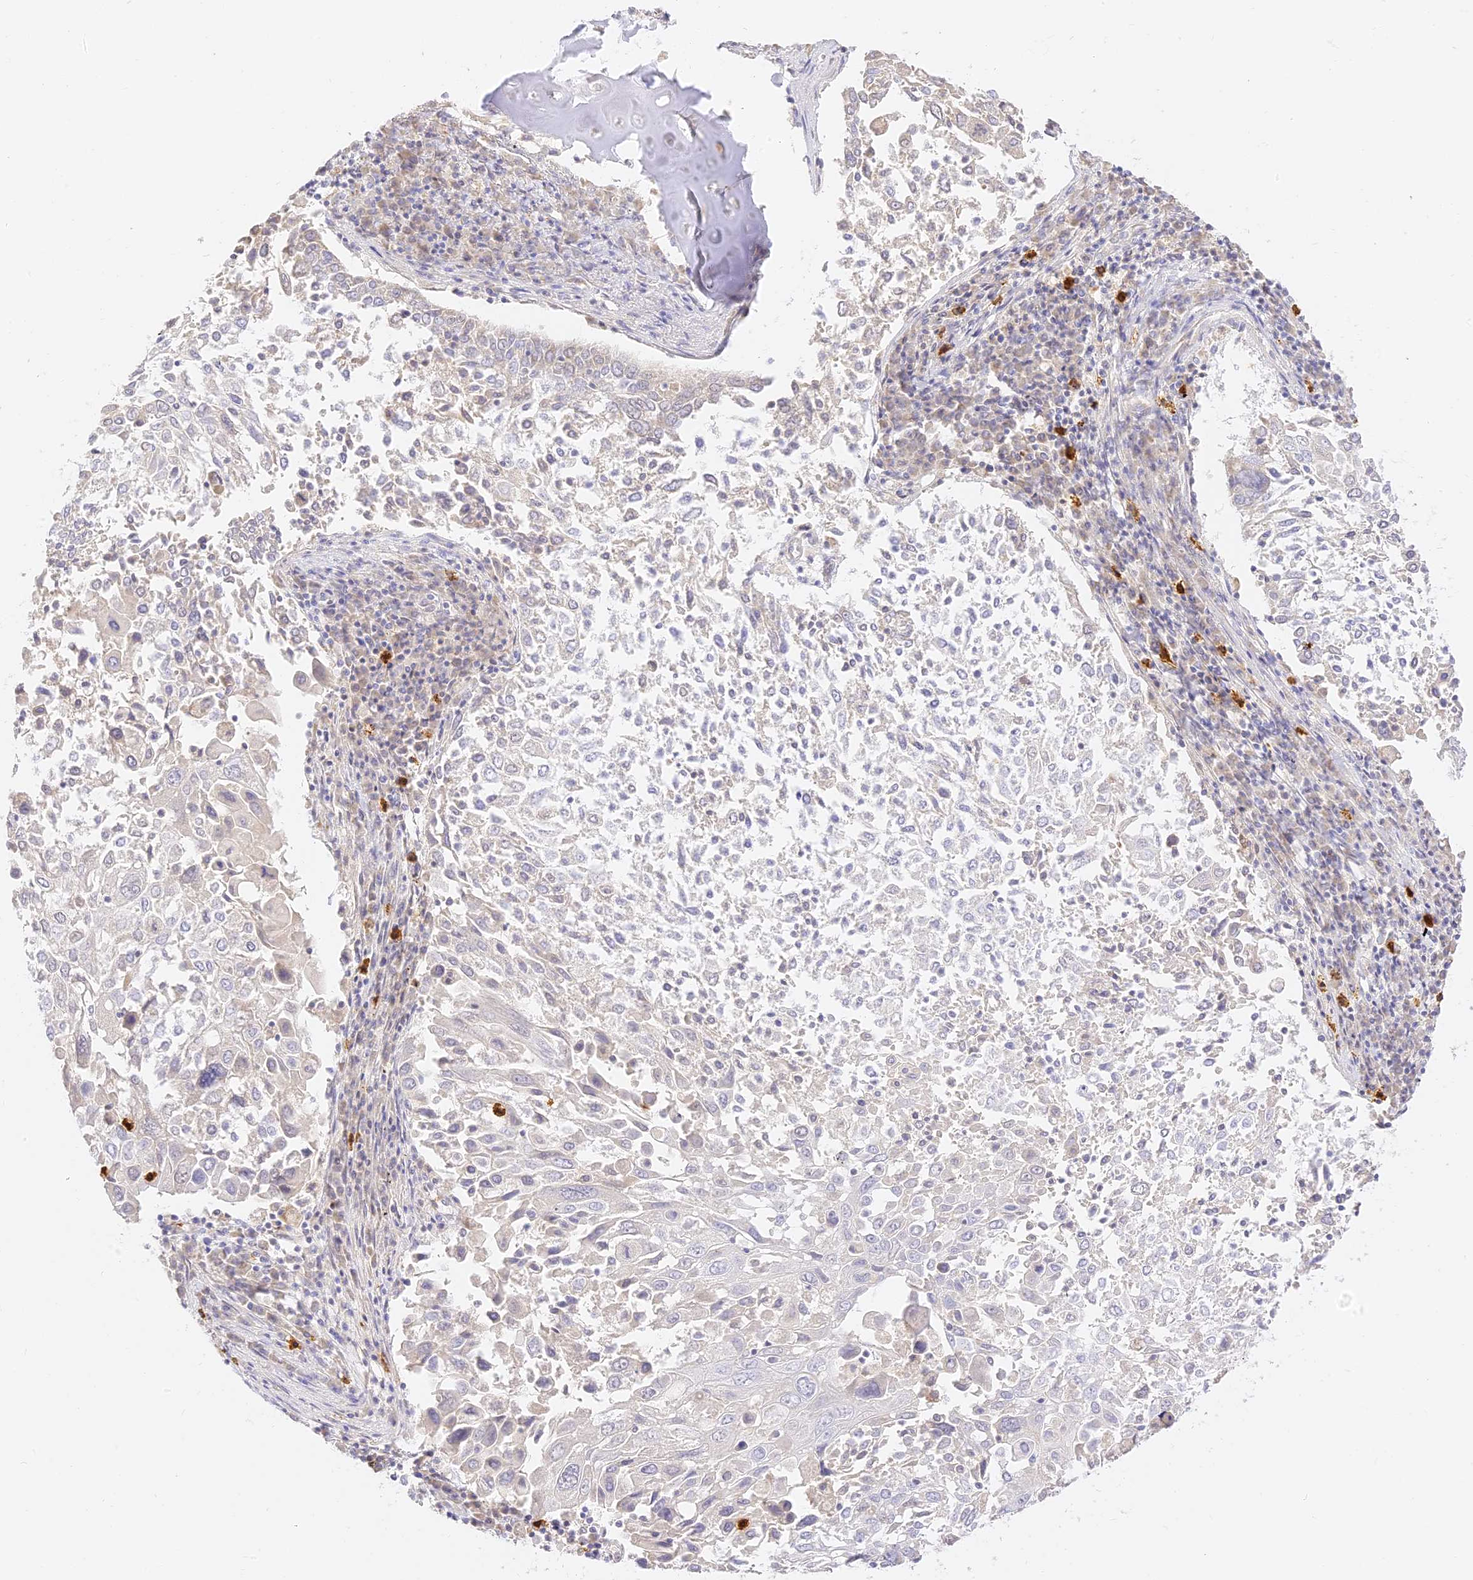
{"staining": {"intensity": "negative", "quantity": "none", "location": "none"}, "tissue": "lung cancer", "cell_type": "Tumor cells", "image_type": "cancer", "snomed": [{"axis": "morphology", "description": "Squamous cell carcinoma, NOS"}, {"axis": "topography", "description": "Lung"}], "caption": "Tumor cells show no significant staining in squamous cell carcinoma (lung).", "gene": "LRRC15", "patient": {"sex": "male", "age": 65}}